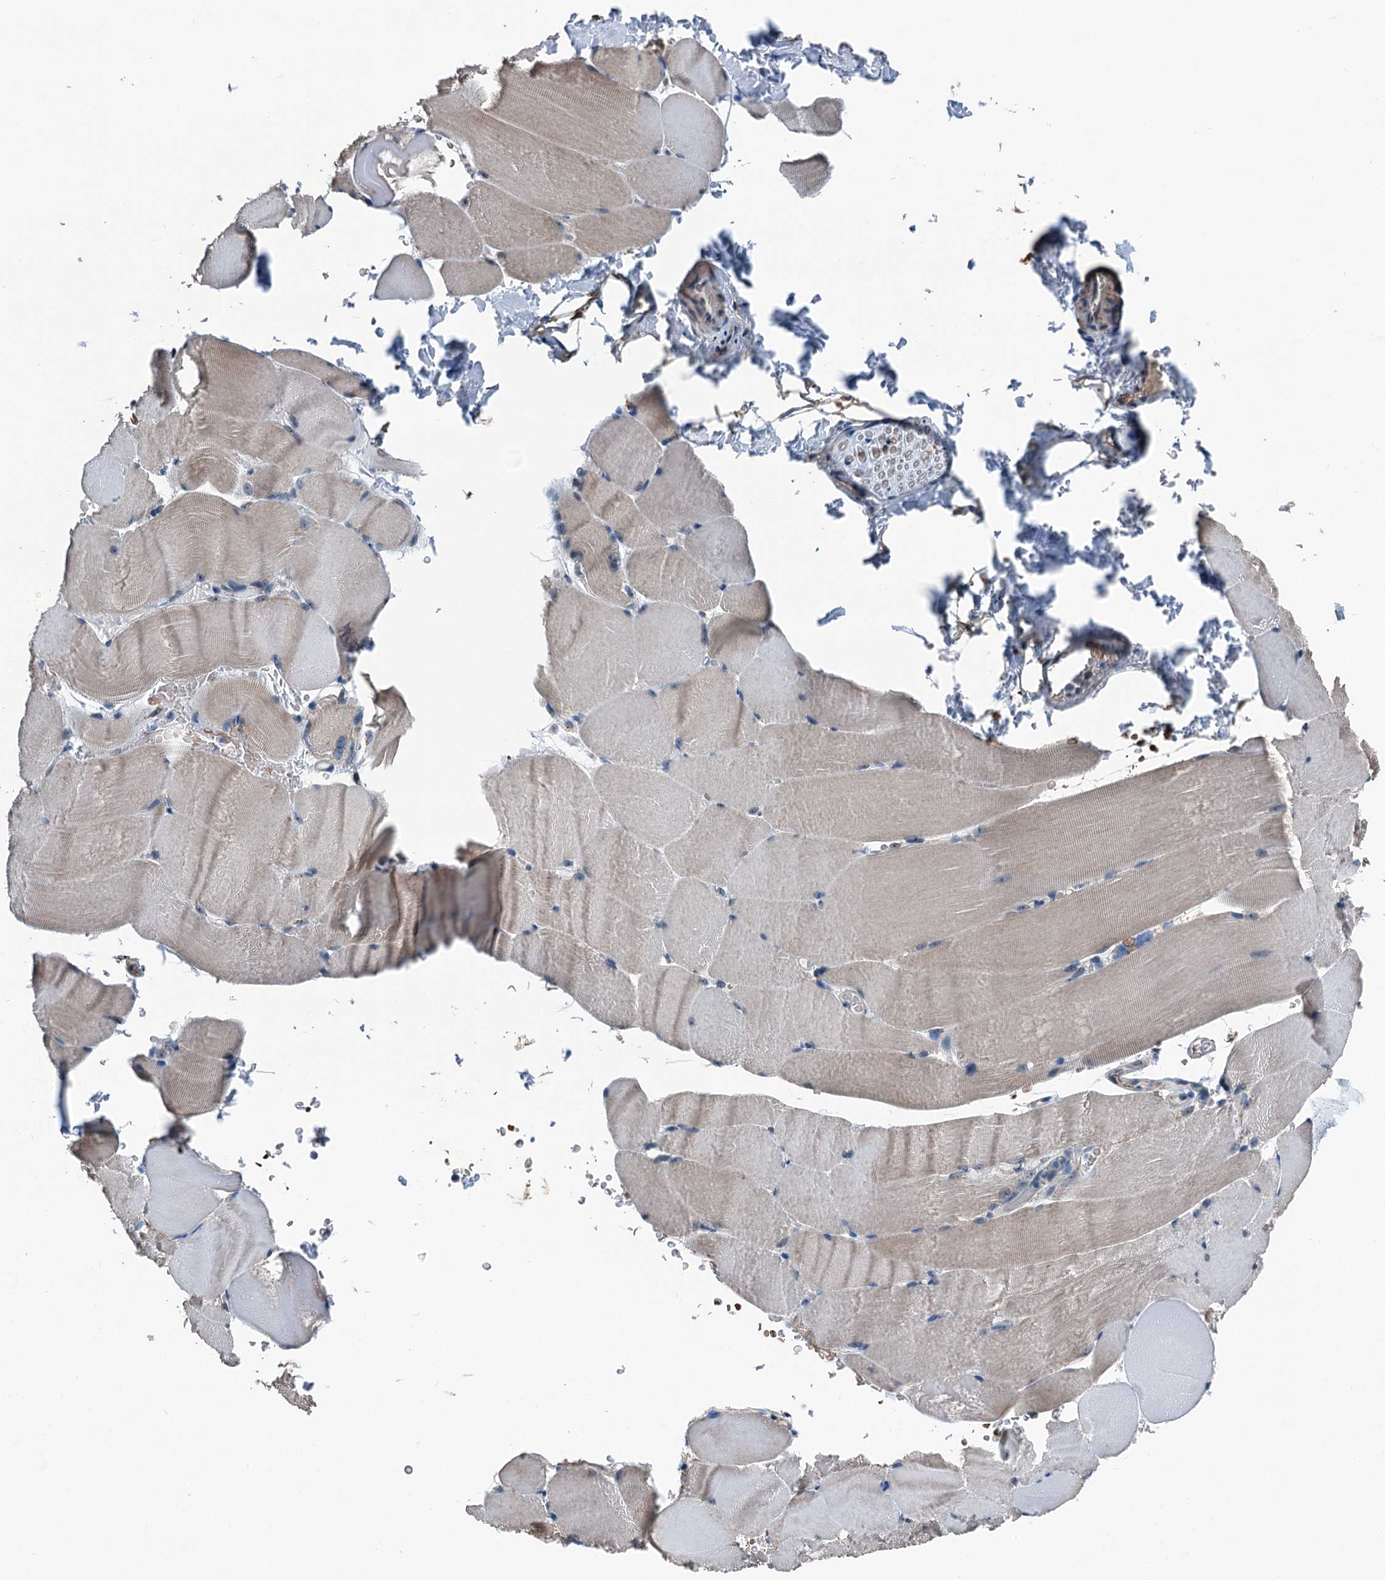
{"staining": {"intensity": "weak", "quantity": "<25%", "location": "cytoplasmic/membranous"}, "tissue": "skeletal muscle", "cell_type": "Myocytes", "image_type": "normal", "snomed": [{"axis": "morphology", "description": "Normal tissue, NOS"}, {"axis": "topography", "description": "Skeletal muscle"}, {"axis": "topography", "description": "Parathyroid gland"}], "caption": "This is an IHC image of benign human skeletal muscle. There is no staining in myocytes.", "gene": "TRPT1", "patient": {"sex": "female", "age": 37}}